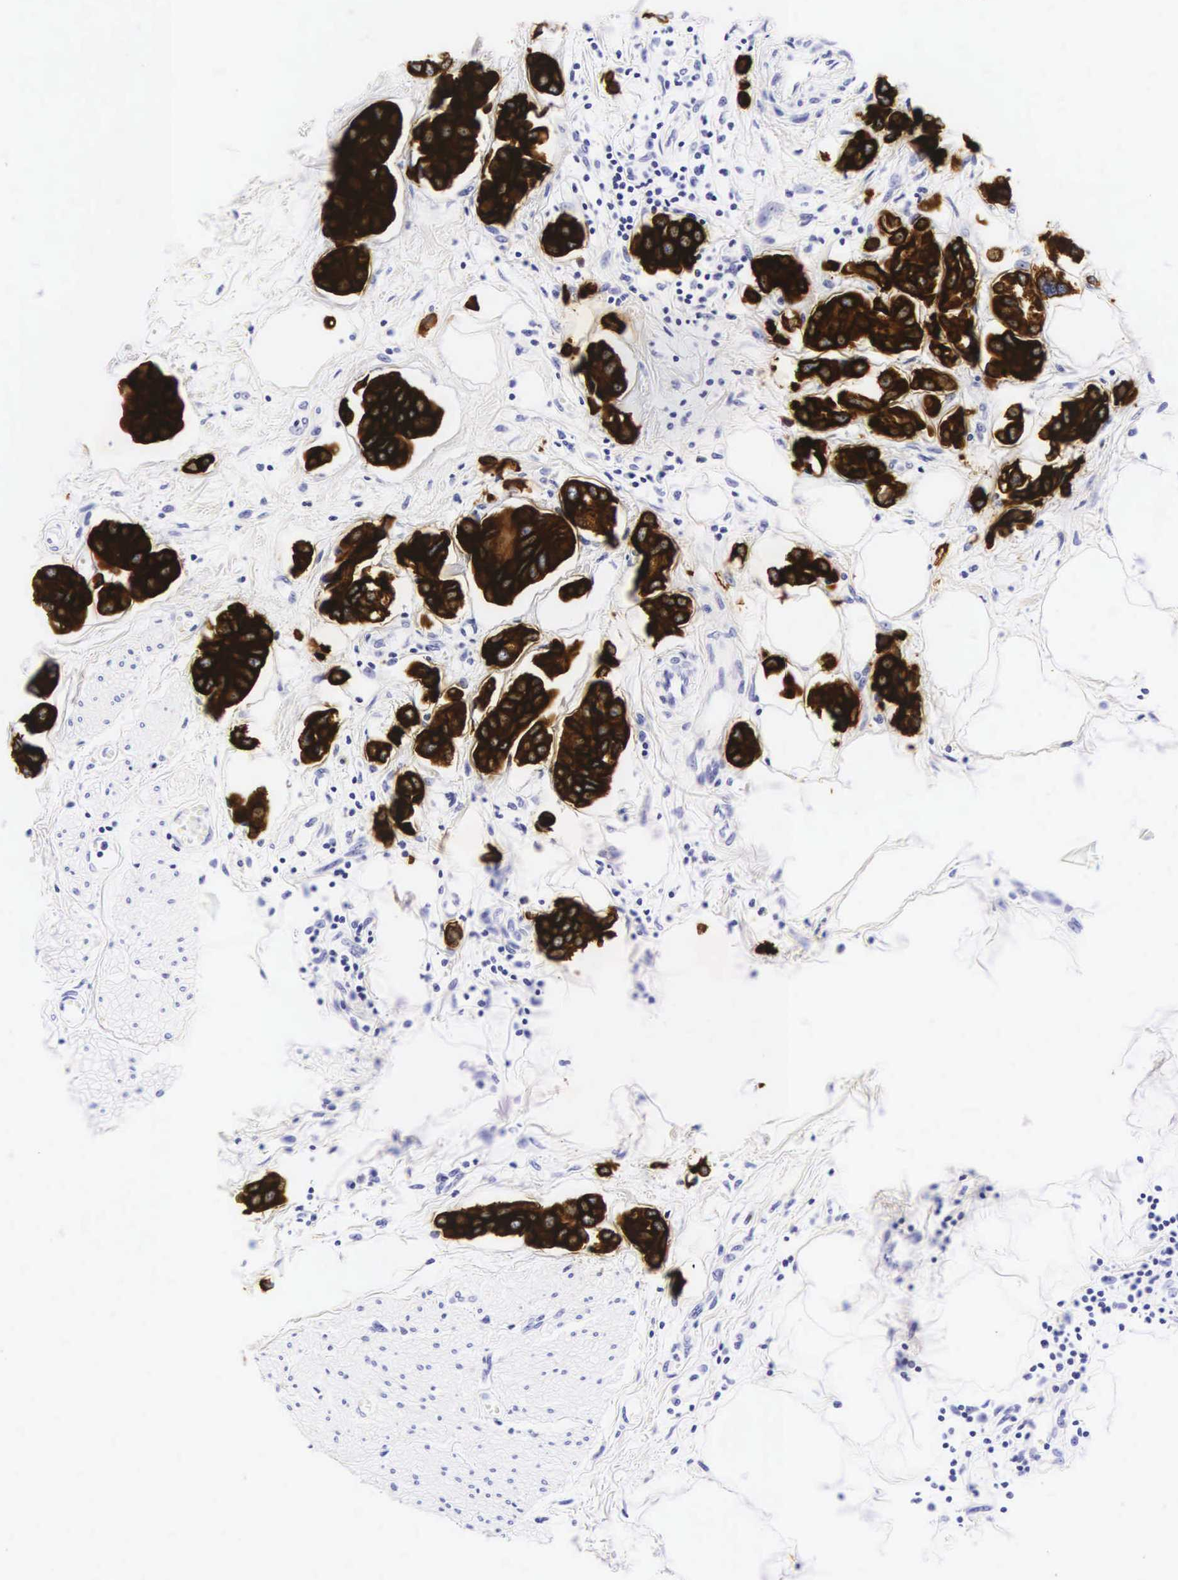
{"staining": {"intensity": "strong", "quantity": ">75%", "location": "cytoplasmic/membranous"}, "tissue": "urothelial cancer", "cell_type": "Tumor cells", "image_type": "cancer", "snomed": [{"axis": "morphology", "description": "Urothelial carcinoma, High grade"}, {"axis": "topography", "description": "Urinary bladder"}], "caption": "IHC (DAB (3,3'-diaminobenzidine)) staining of human urothelial cancer demonstrates strong cytoplasmic/membranous protein staining in about >75% of tumor cells.", "gene": "KRT18", "patient": {"sex": "male", "age": 66}}